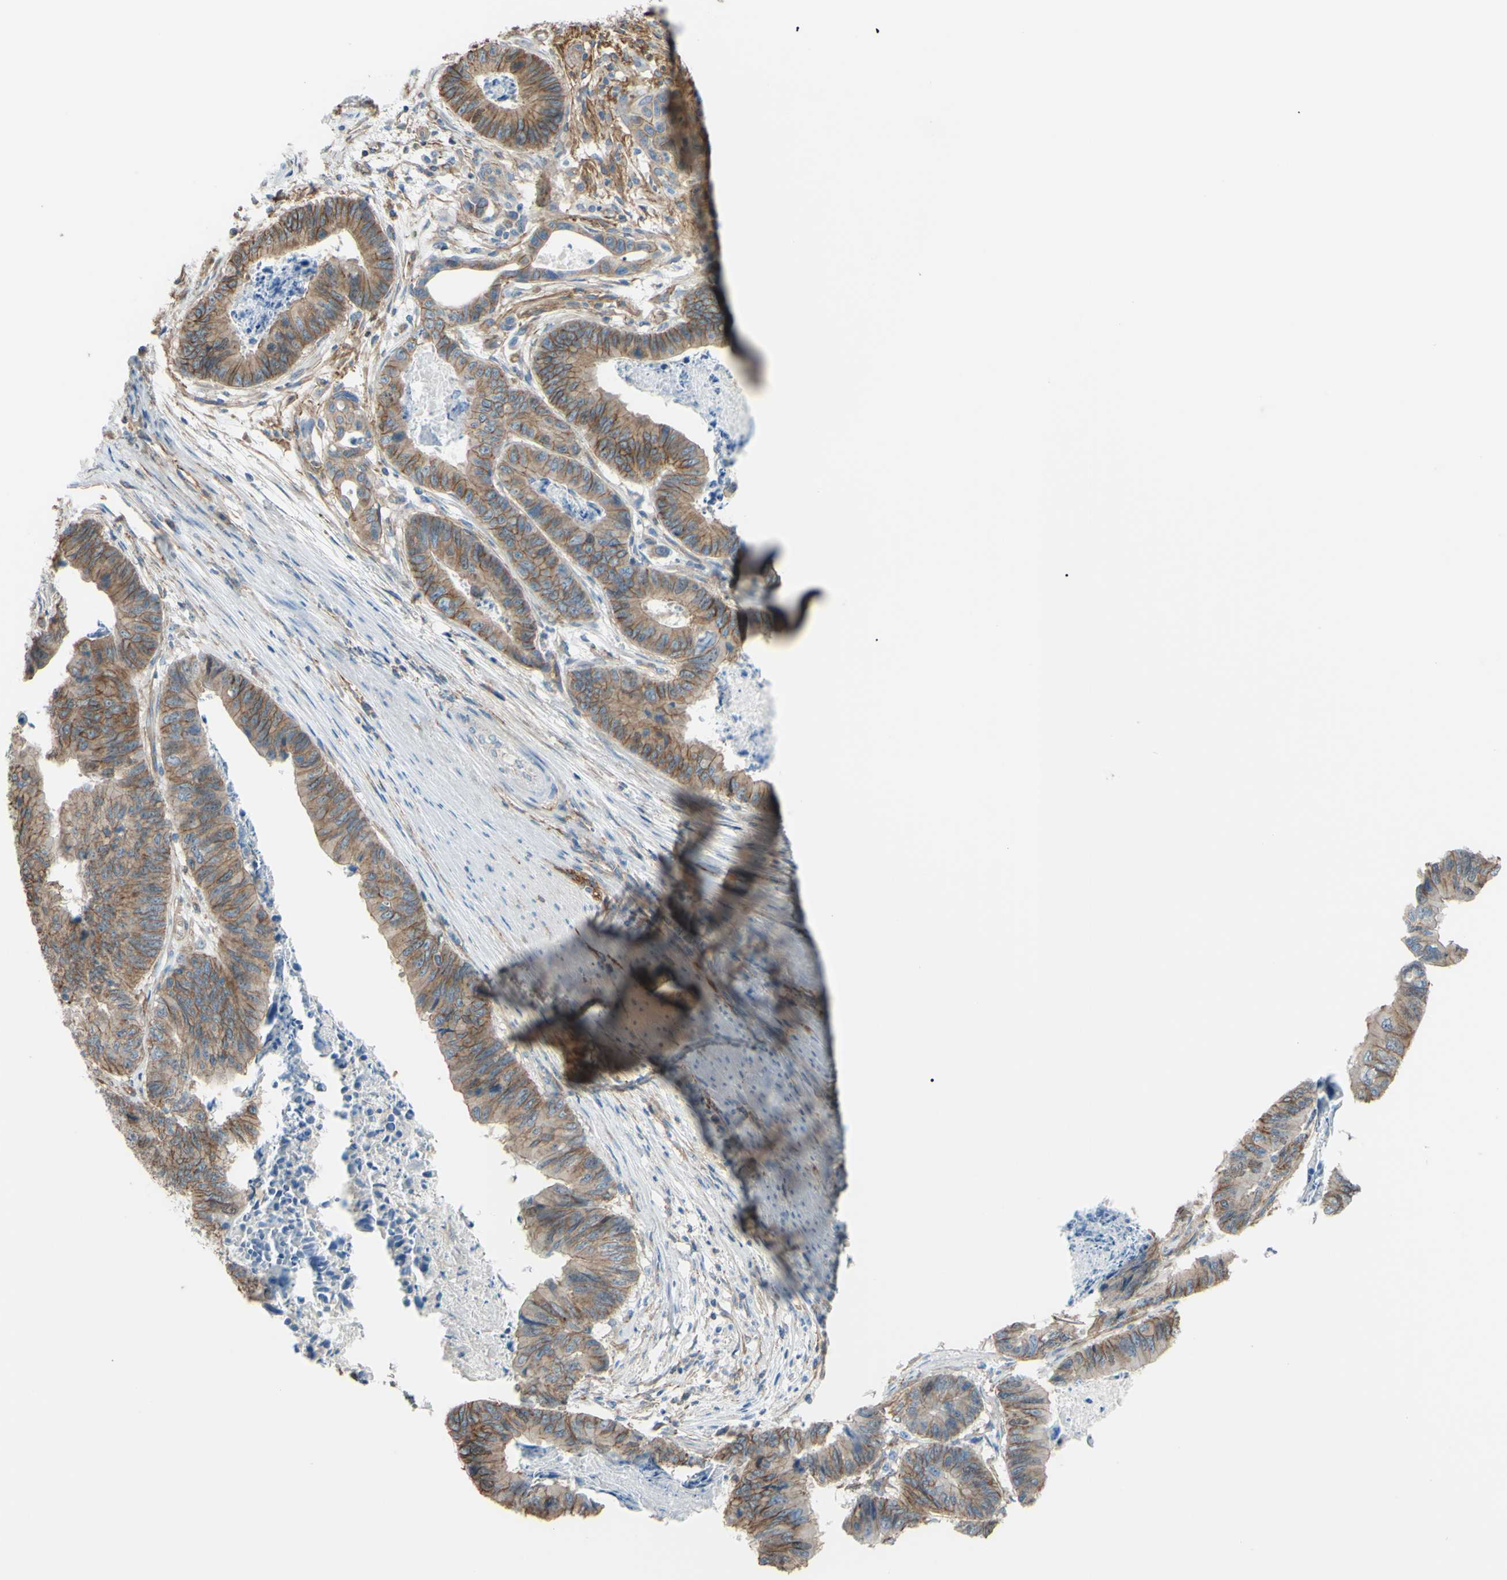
{"staining": {"intensity": "moderate", "quantity": ">75%", "location": "cytoplasmic/membranous"}, "tissue": "stomach cancer", "cell_type": "Tumor cells", "image_type": "cancer", "snomed": [{"axis": "morphology", "description": "Adenocarcinoma, NOS"}, {"axis": "topography", "description": "Stomach, lower"}], "caption": "The photomicrograph exhibits staining of stomach cancer (adenocarcinoma), revealing moderate cytoplasmic/membranous protein expression (brown color) within tumor cells.", "gene": "ADD1", "patient": {"sex": "male", "age": 77}}